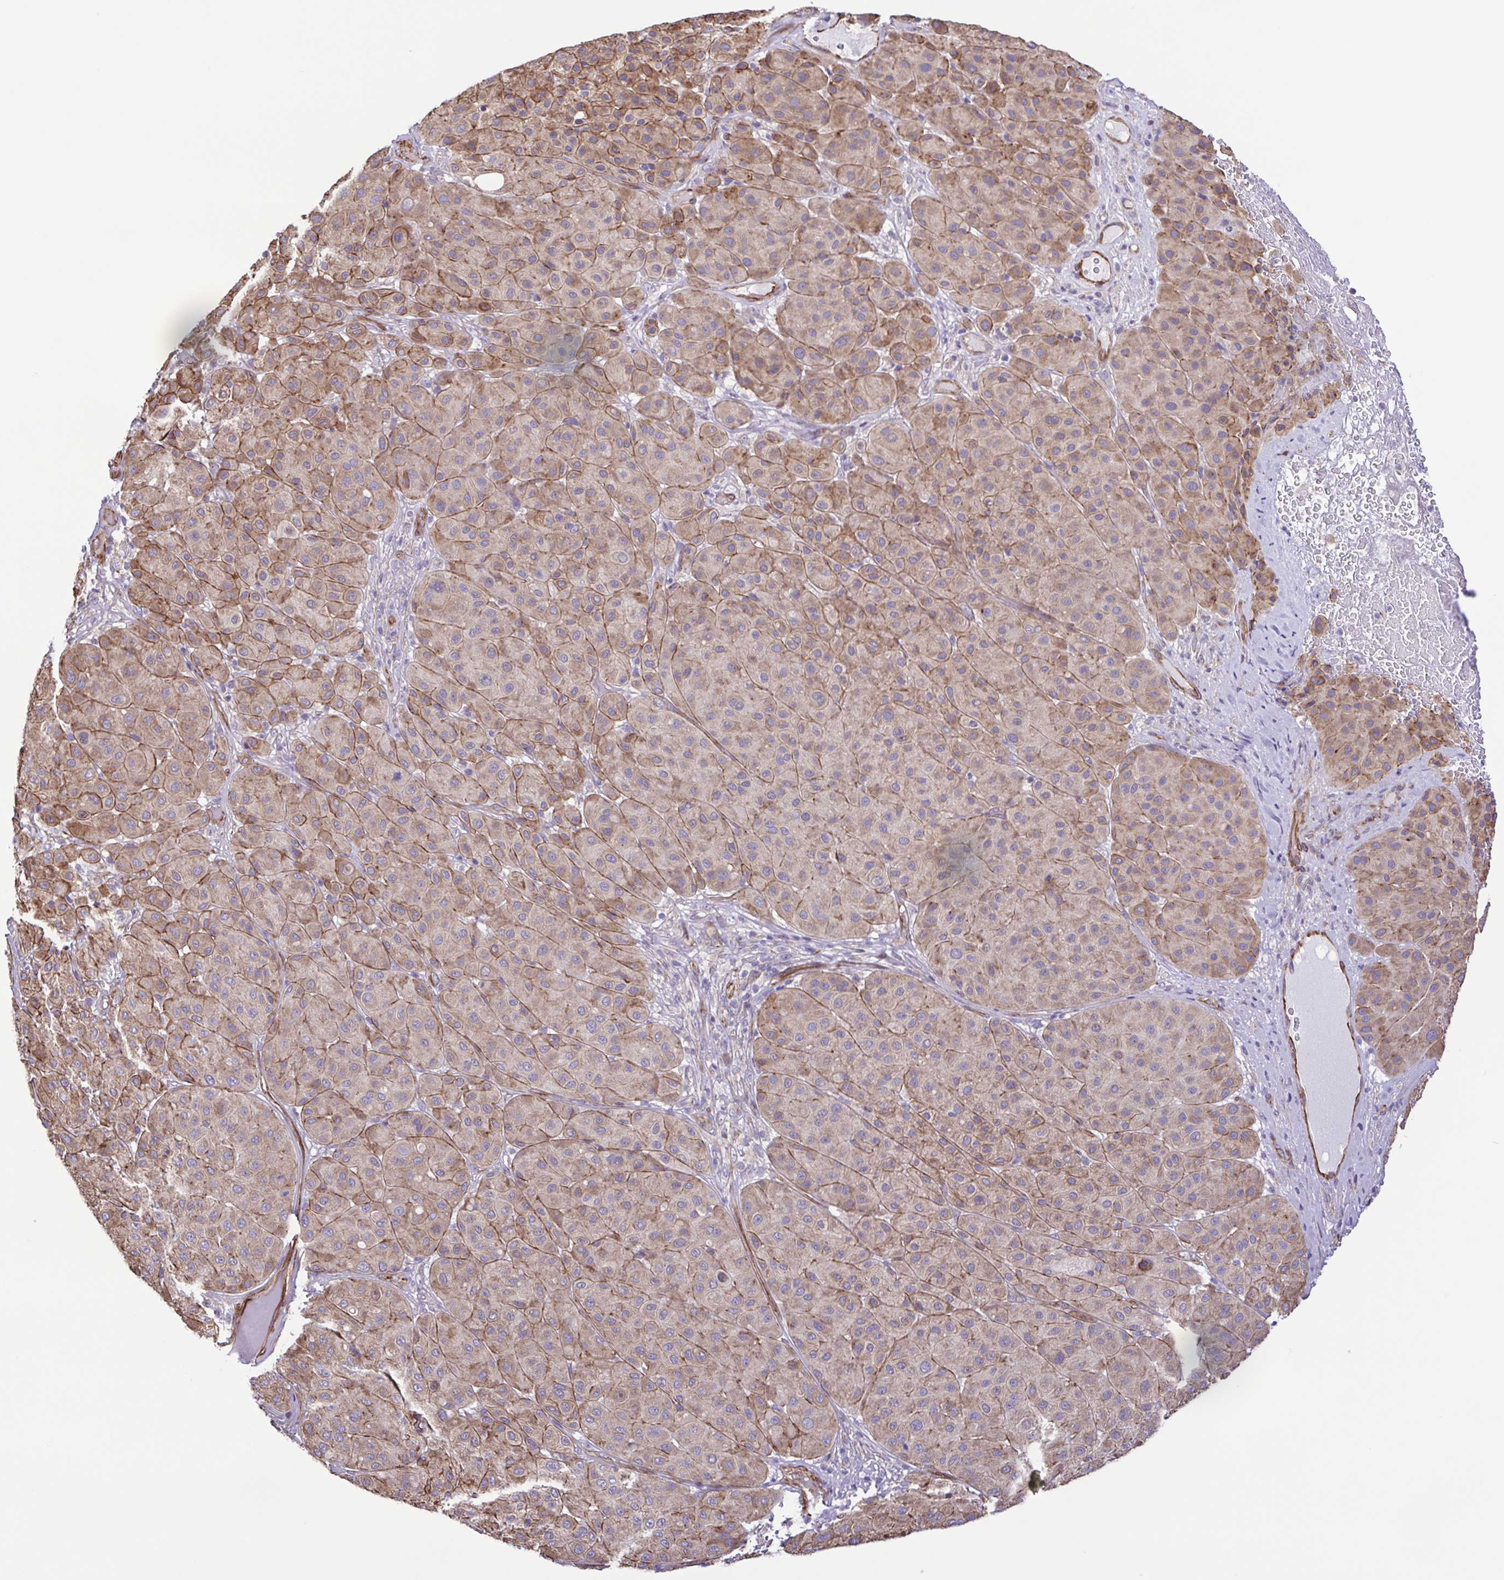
{"staining": {"intensity": "moderate", "quantity": "25%-75%", "location": "cytoplasmic/membranous"}, "tissue": "melanoma", "cell_type": "Tumor cells", "image_type": "cancer", "snomed": [{"axis": "morphology", "description": "Malignant melanoma, Metastatic site"}, {"axis": "topography", "description": "Smooth muscle"}], "caption": "Immunohistochemistry of human melanoma demonstrates medium levels of moderate cytoplasmic/membranous positivity in about 25%-75% of tumor cells.", "gene": "FLT1", "patient": {"sex": "male", "age": 41}}